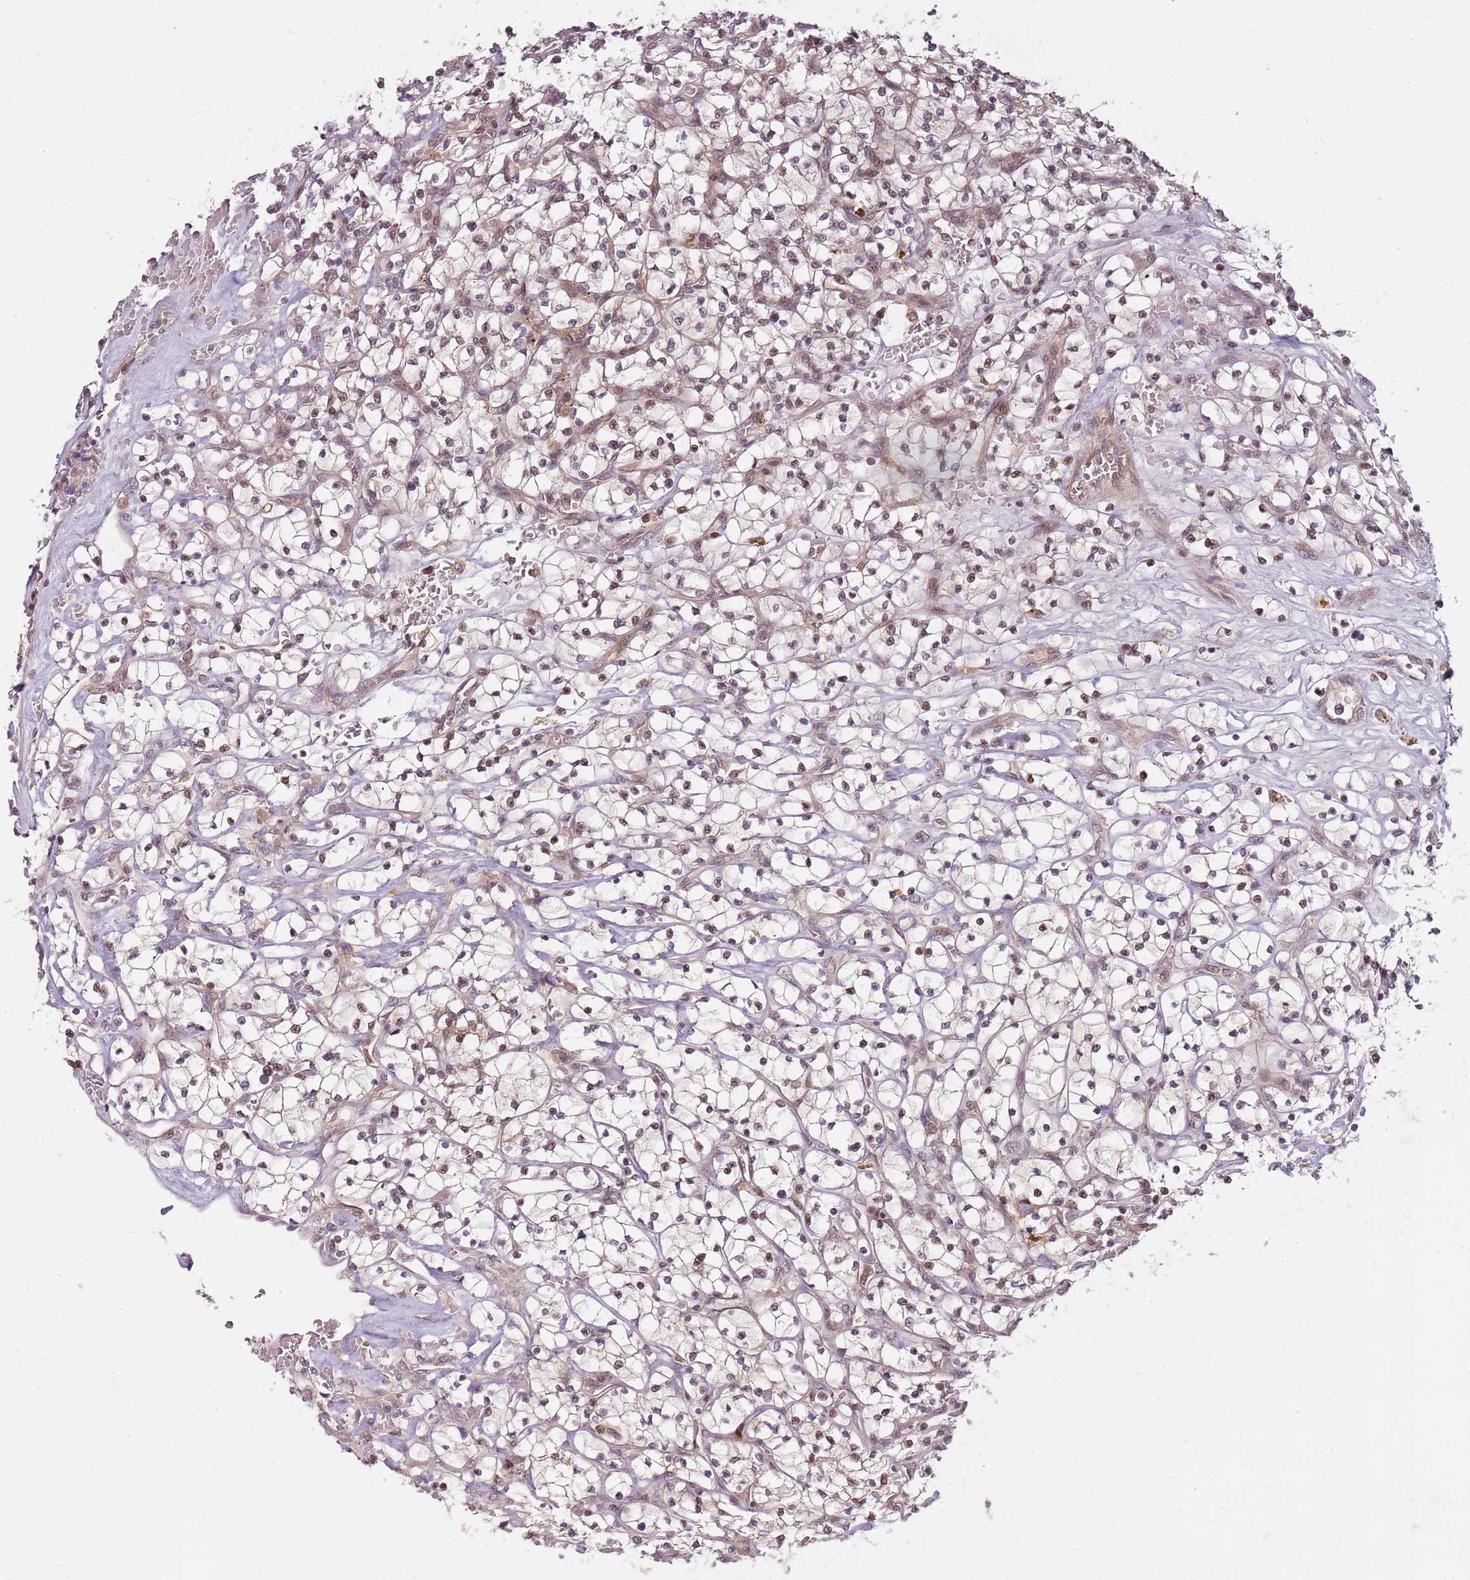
{"staining": {"intensity": "weak", "quantity": "25%-75%", "location": "nuclear"}, "tissue": "renal cancer", "cell_type": "Tumor cells", "image_type": "cancer", "snomed": [{"axis": "morphology", "description": "Adenocarcinoma, NOS"}, {"axis": "topography", "description": "Kidney"}], "caption": "Adenocarcinoma (renal) was stained to show a protein in brown. There is low levels of weak nuclear expression in about 25%-75% of tumor cells.", "gene": "GSTO2", "patient": {"sex": "female", "age": 64}}